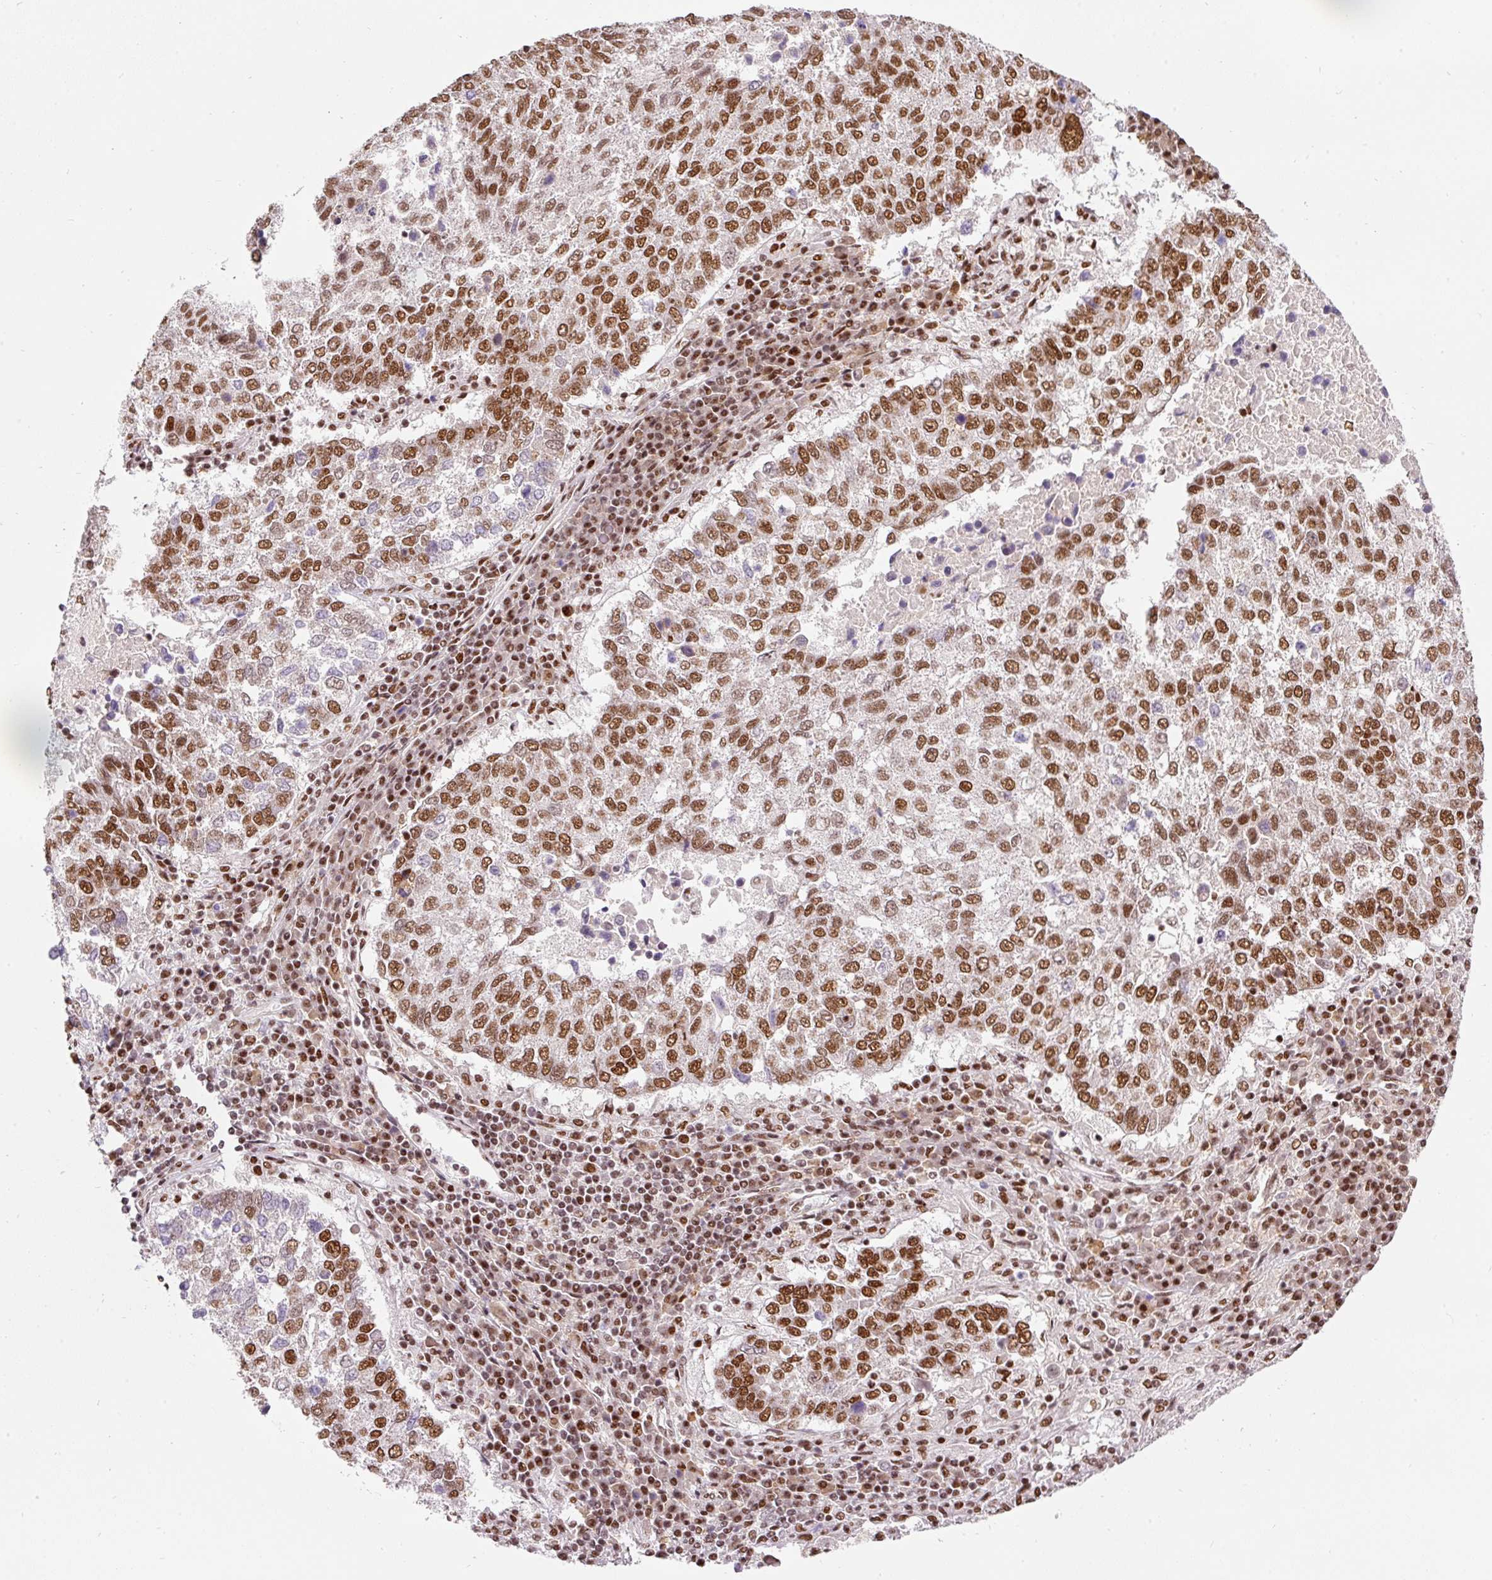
{"staining": {"intensity": "strong", "quantity": ">75%", "location": "nuclear"}, "tissue": "lung cancer", "cell_type": "Tumor cells", "image_type": "cancer", "snomed": [{"axis": "morphology", "description": "Squamous cell carcinoma, NOS"}, {"axis": "topography", "description": "Lung"}], "caption": "The histopathology image displays a brown stain indicating the presence of a protein in the nuclear of tumor cells in squamous cell carcinoma (lung).", "gene": "HNRNPC", "patient": {"sex": "male", "age": 73}}